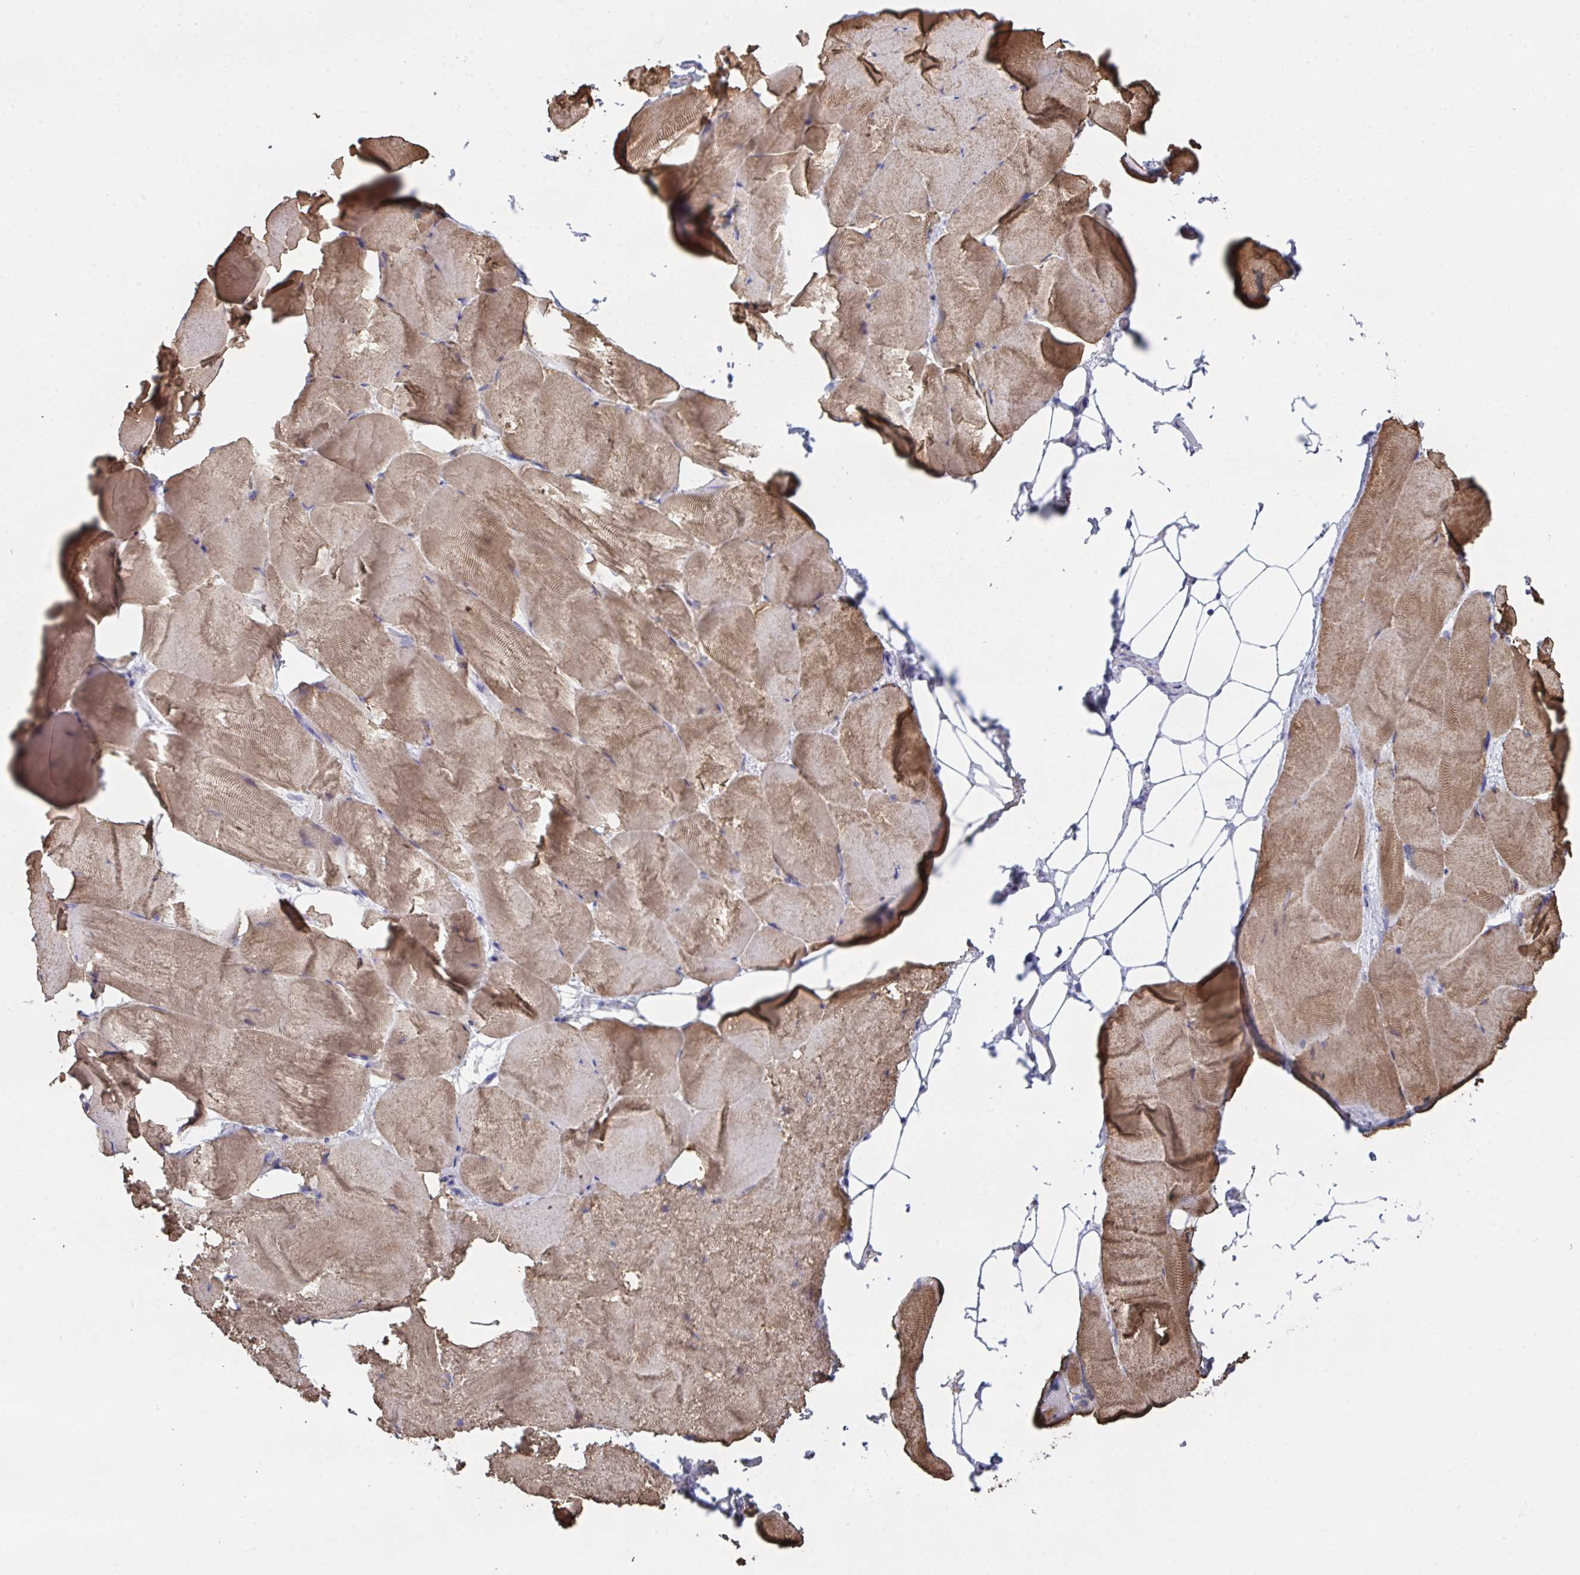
{"staining": {"intensity": "moderate", "quantity": ">75%", "location": "cytoplasmic/membranous"}, "tissue": "skeletal muscle", "cell_type": "Myocytes", "image_type": "normal", "snomed": [{"axis": "morphology", "description": "Normal tissue, NOS"}, {"axis": "topography", "description": "Skeletal muscle"}], "caption": "An immunohistochemistry photomicrograph of unremarkable tissue is shown. Protein staining in brown shows moderate cytoplasmic/membranous positivity in skeletal muscle within myocytes.", "gene": "FBXO47", "patient": {"sex": "female", "age": 64}}